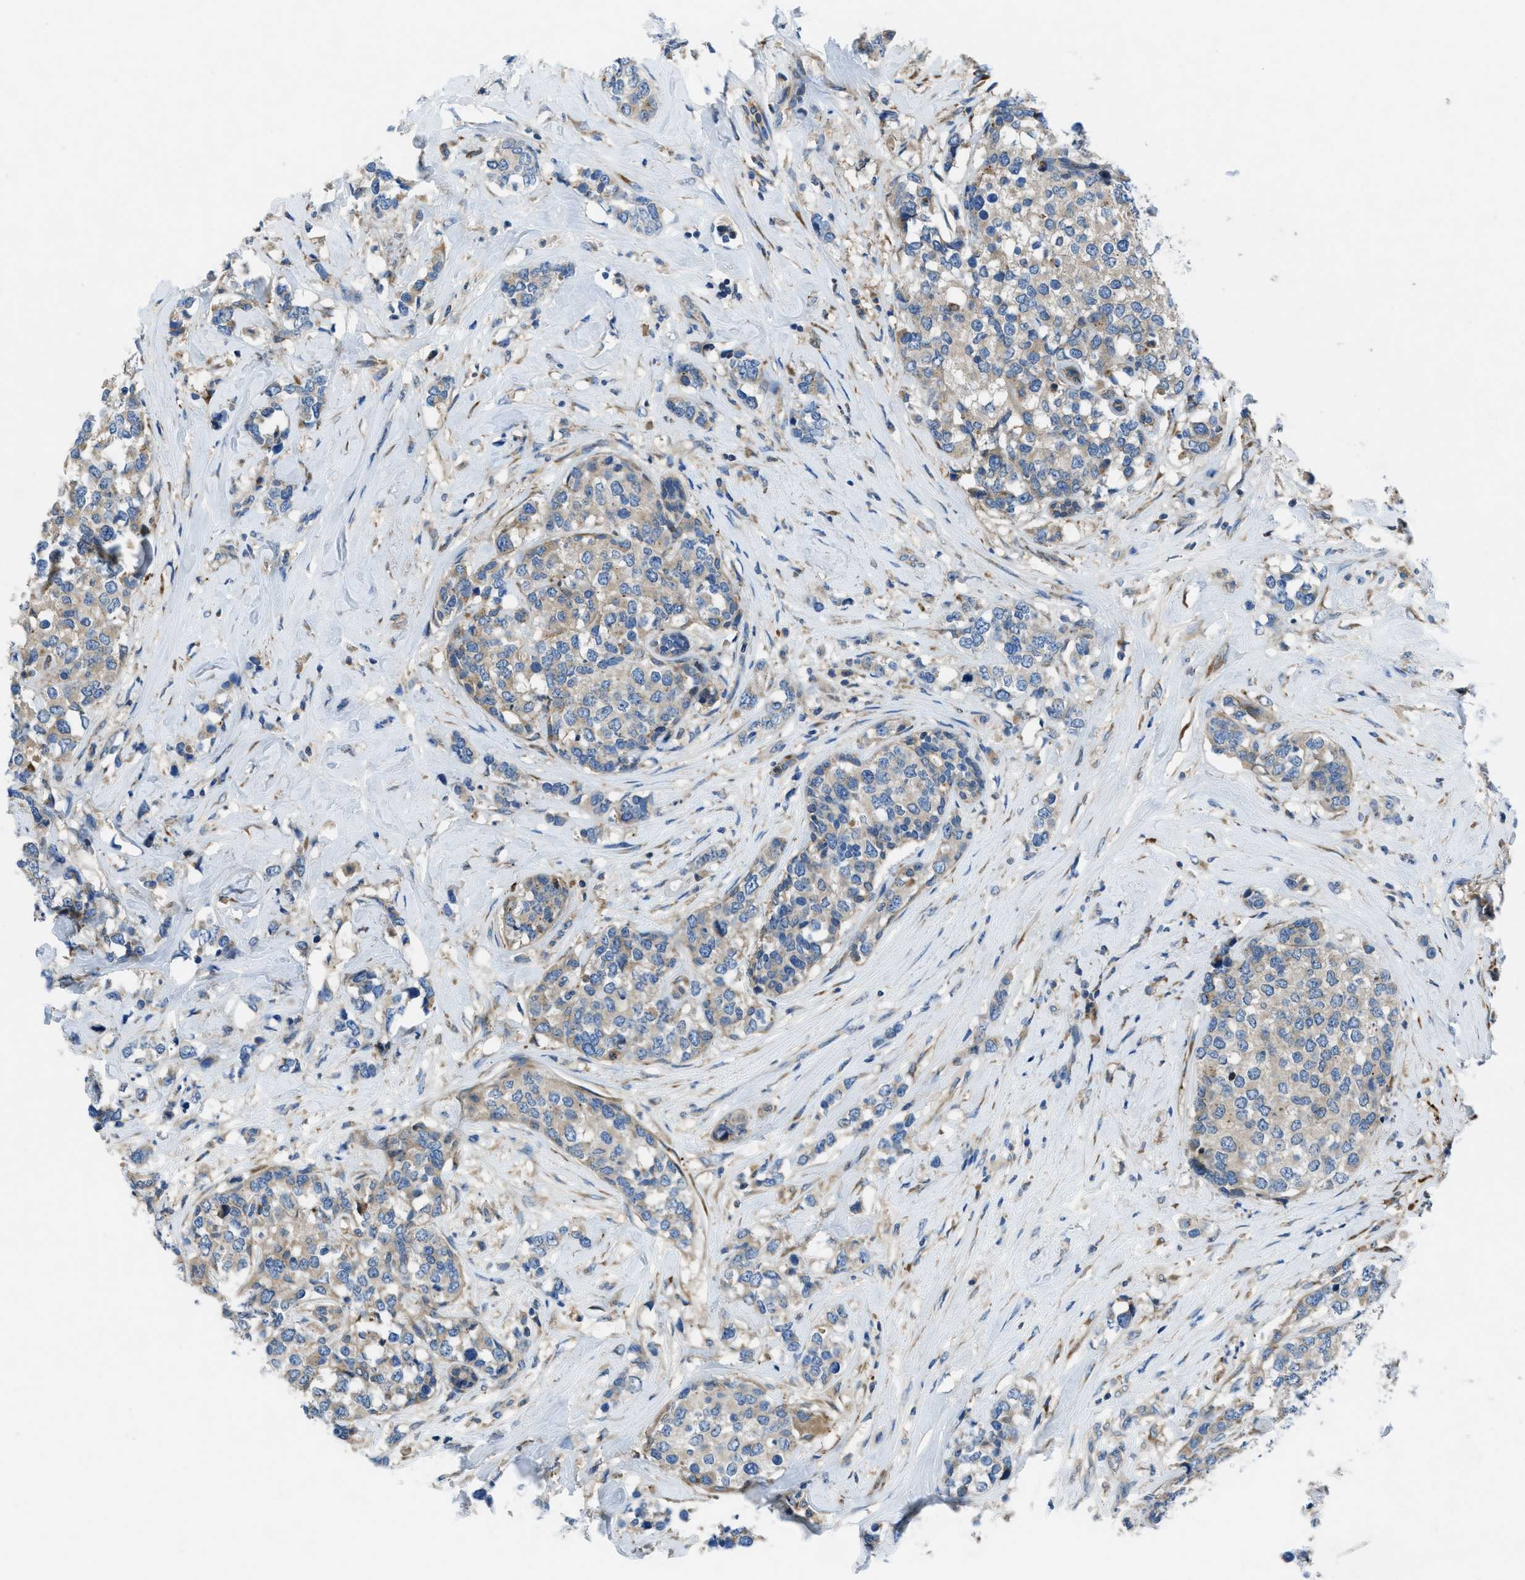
{"staining": {"intensity": "weak", "quantity": ">75%", "location": "cytoplasmic/membranous"}, "tissue": "breast cancer", "cell_type": "Tumor cells", "image_type": "cancer", "snomed": [{"axis": "morphology", "description": "Lobular carcinoma"}, {"axis": "topography", "description": "Breast"}], "caption": "Breast cancer stained for a protein reveals weak cytoplasmic/membranous positivity in tumor cells.", "gene": "MAP3K20", "patient": {"sex": "female", "age": 59}}